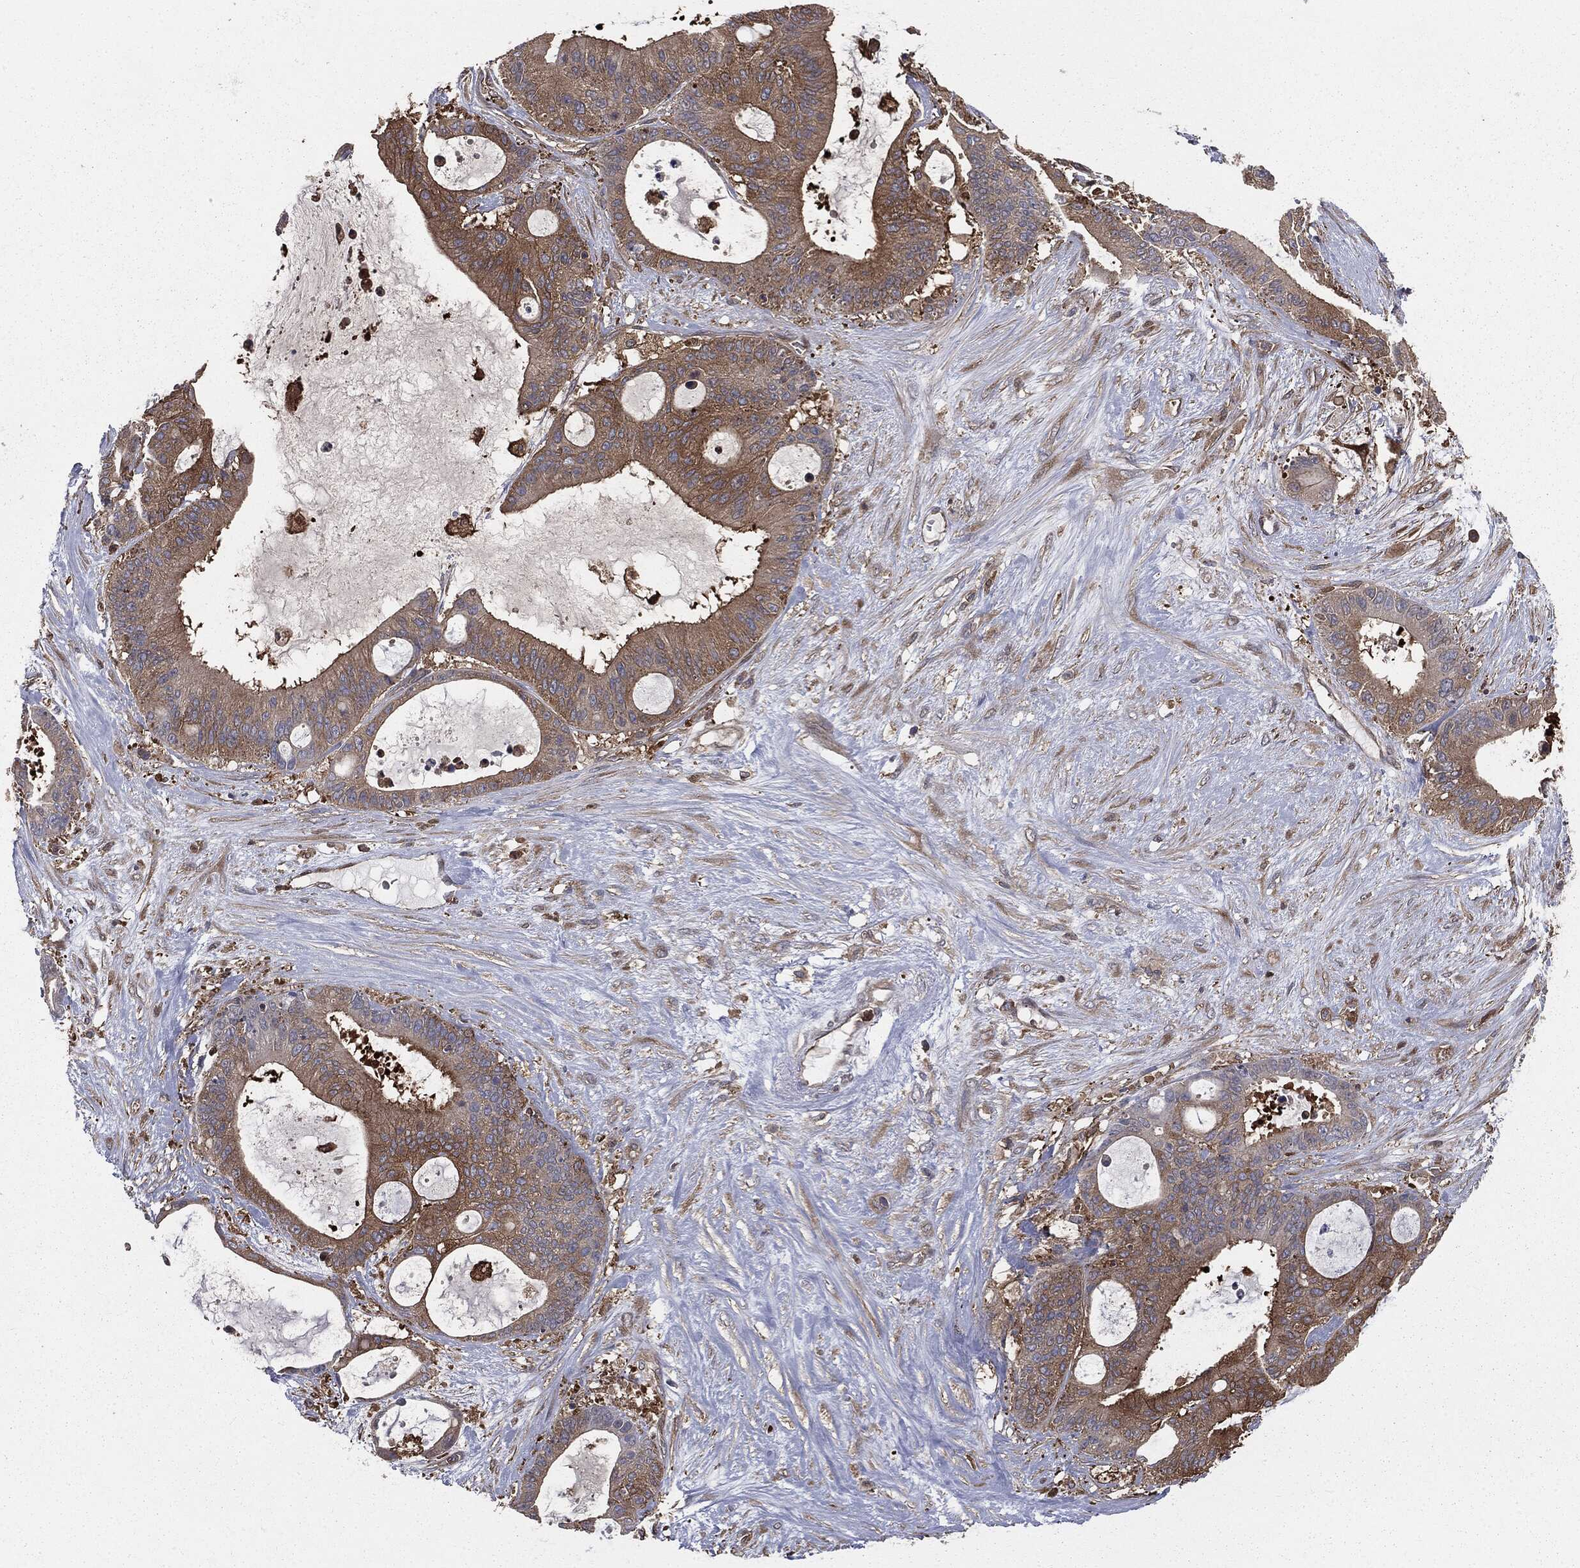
{"staining": {"intensity": "moderate", "quantity": ">75%", "location": "cytoplasmic/membranous"}, "tissue": "liver cancer", "cell_type": "Tumor cells", "image_type": "cancer", "snomed": [{"axis": "morphology", "description": "Normal tissue, NOS"}, {"axis": "morphology", "description": "Cholangiocarcinoma"}, {"axis": "topography", "description": "Liver"}, {"axis": "topography", "description": "Peripheral nerve tissue"}], "caption": "Immunohistochemical staining of cholangiocarcinoma (liver) demonstrates medium levels of moderate cytoplasmic/membranous staining in about >75% of tumor cells.", "gene": "GNB5", "patient": {"sex": "female", "age": 73}}